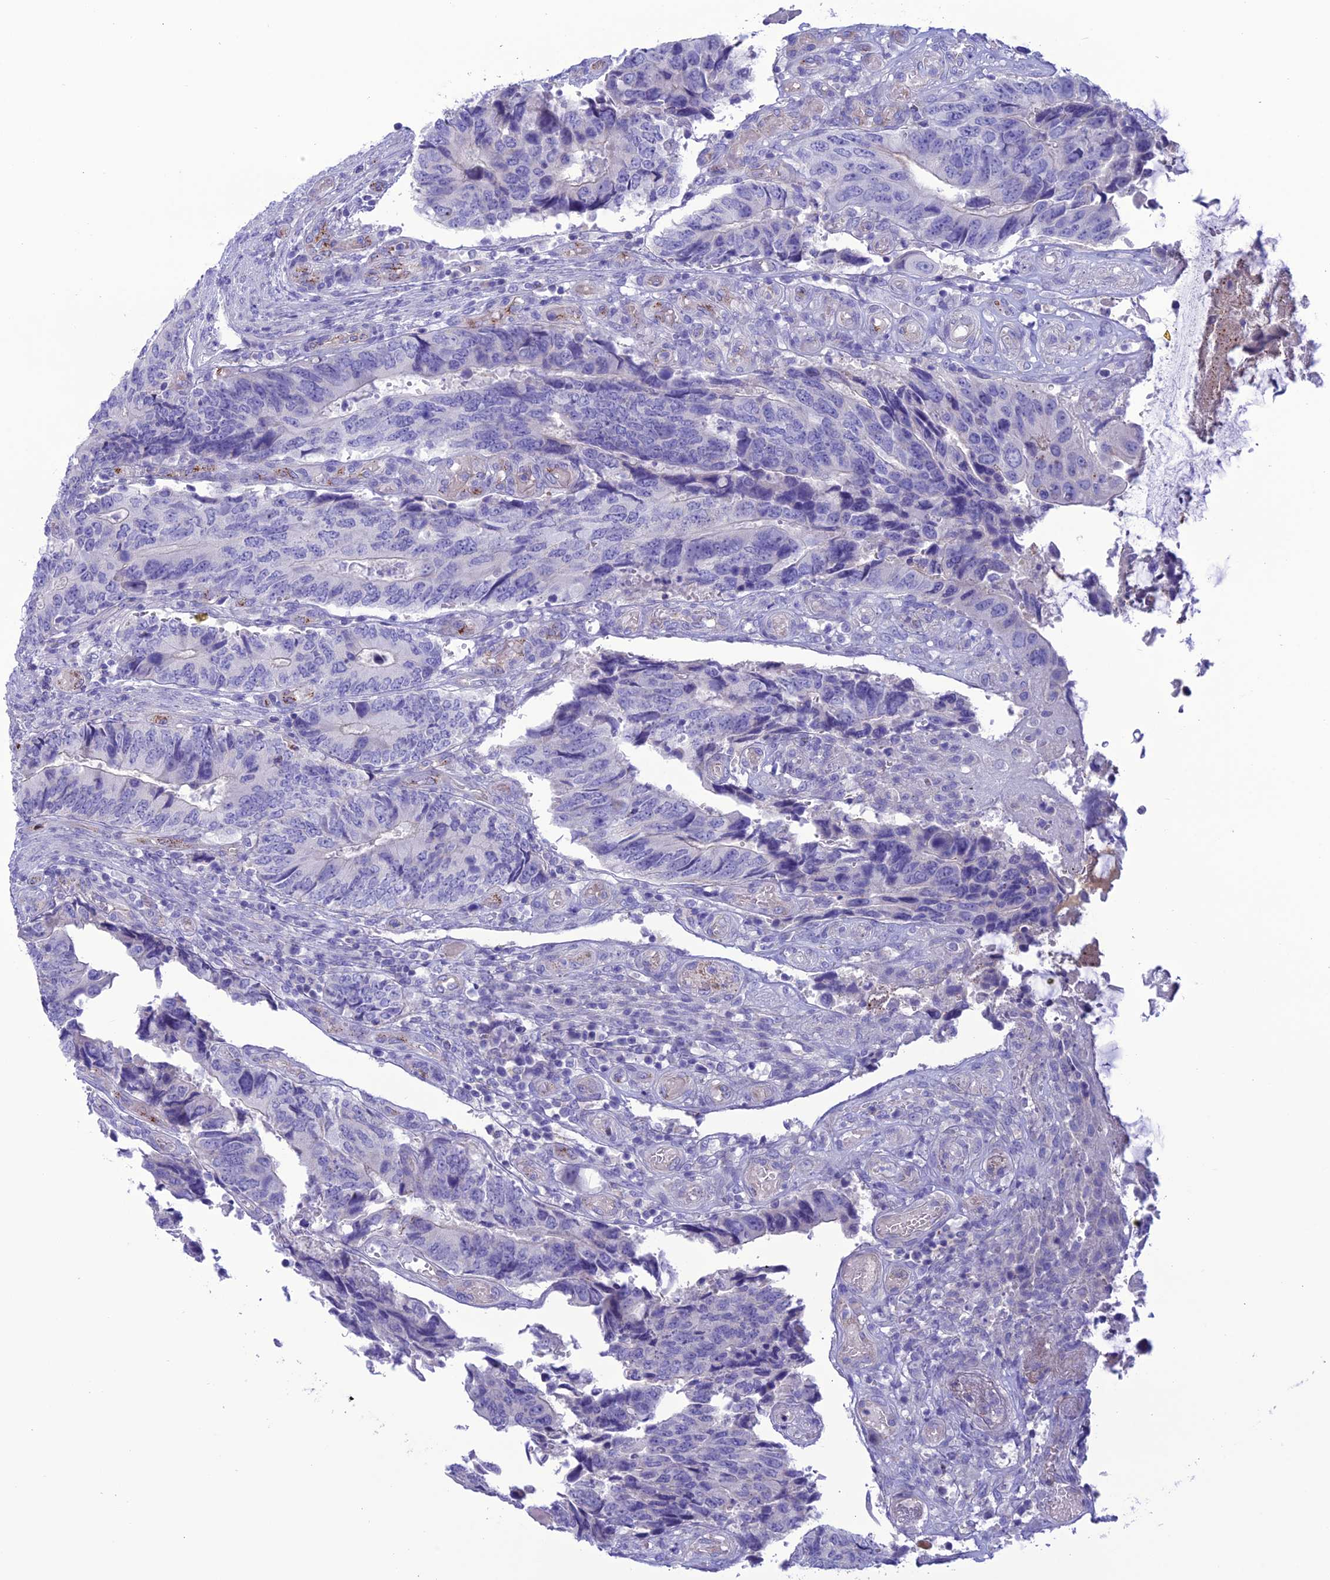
{"staining": {"intensity": "negative", "quantity": "none", "location": "none"}, "tissue": "colorectal cancer", "cell_type": "Tumor cells", "image_type": "cancer", "snomed": [{"axis": "morphology", "description": "Adenocarcinoma, NOS"}, {"axis": "topography", "description": "Colon"}], "caption": "Colorectal cancer (adenocarcinoma) was stained to show a protein in brown. There is no significant staining in tumor cells. (DAB IHC, high magnification).", "gene": "CDC42EP5", "patient": {"sex": "male", "age": 87}}